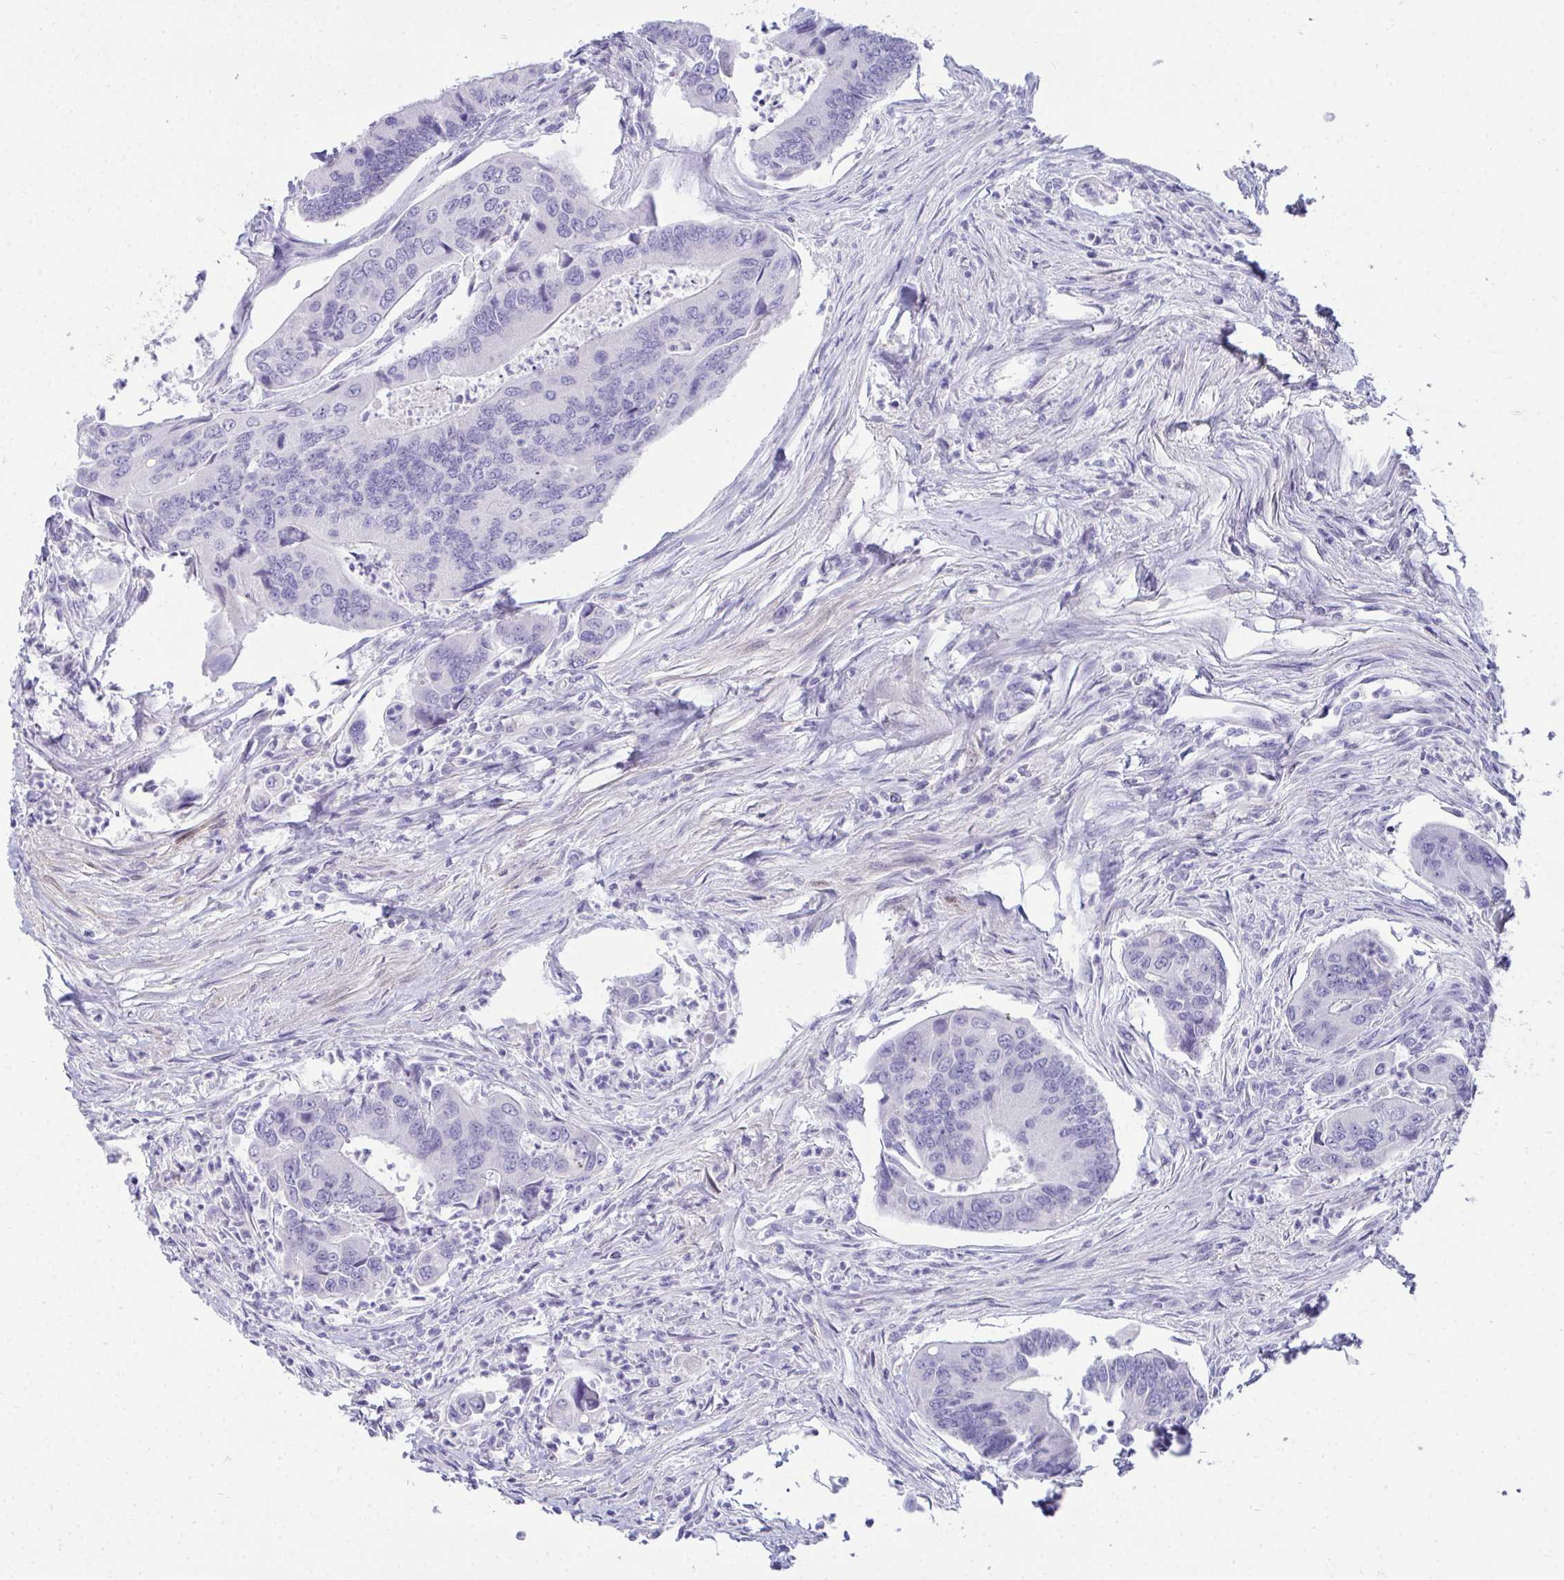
{"staining": {"intensity": "negative", "quantity": "none", "location": "none"}, "tissue": "colorectal cancer", "cell_type": "Tumor cells", "image_type": "cancer", "snomed": [{"axis": "morphology", "description": "Adenocarcinoma, NOS"}, {"axis": "topography", "description": "Colon"}], "caption": "IHC of human colorectal cancer (adenocarcinoma) reveals no expression in tumor cells. (DAB (3,3'-diaminobenzidine) immunohistochemistry (IHC), high magnification).", "gene": "HSPB6", "patient": {"sex": "female", "age": 67}}